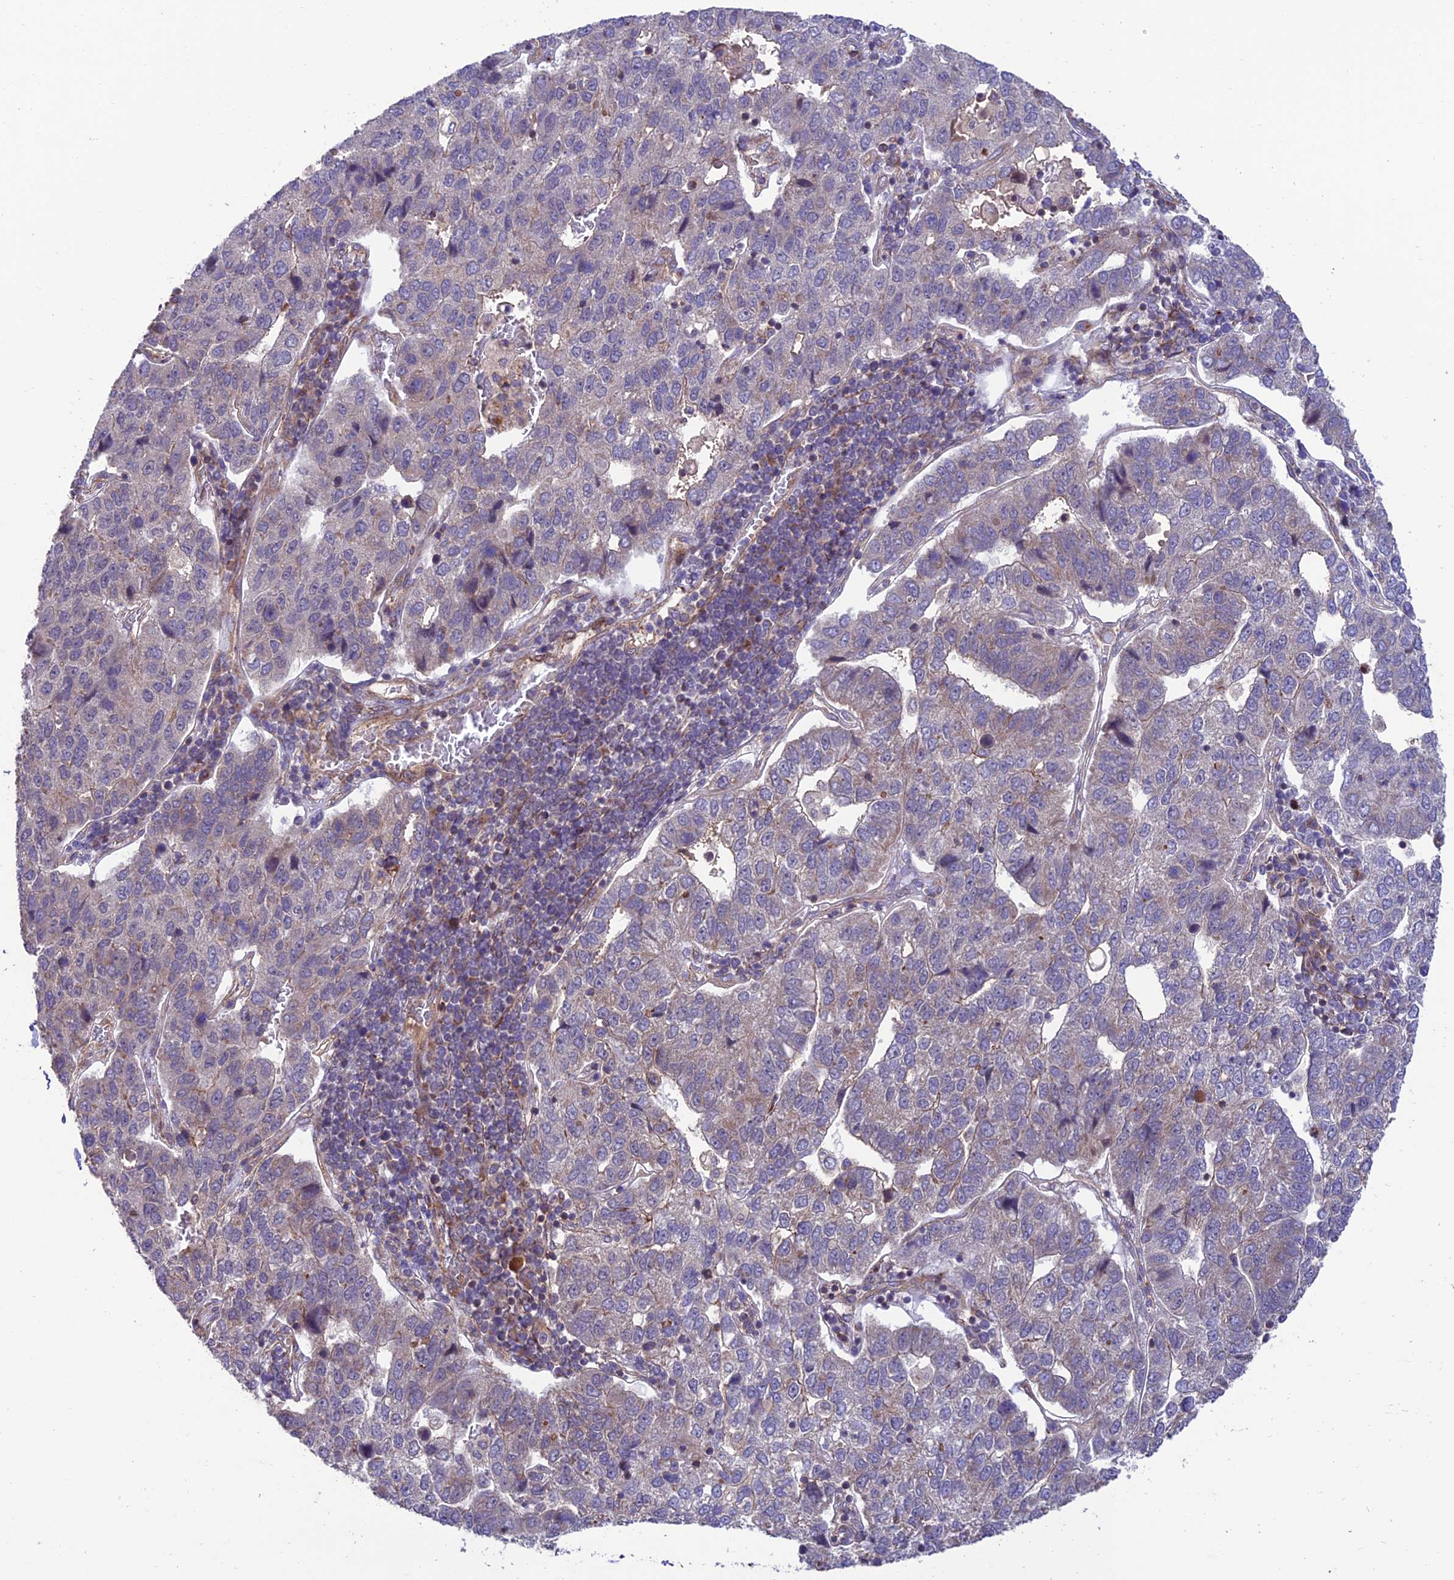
{"staining": {"intensity": "weak", "quantity": "<25%", "location": "cytoplasmic/membranous"}, "tissue": "pancreatic cancer", "cell_type": "Tumor cells", "image_type": "cancer", "snomed": [{"axis": "morphology", "description": "Adenocarcinoma, NOS"}, {"axis": "topography", "description": "Pancreas"}], "caption": "A micrograph of human pancreatic cancer (adenocarcinoma) is negative for staining in tumor cells.", "gene": "TNIP3", "patient": {"sex": "female", "age": 61}}